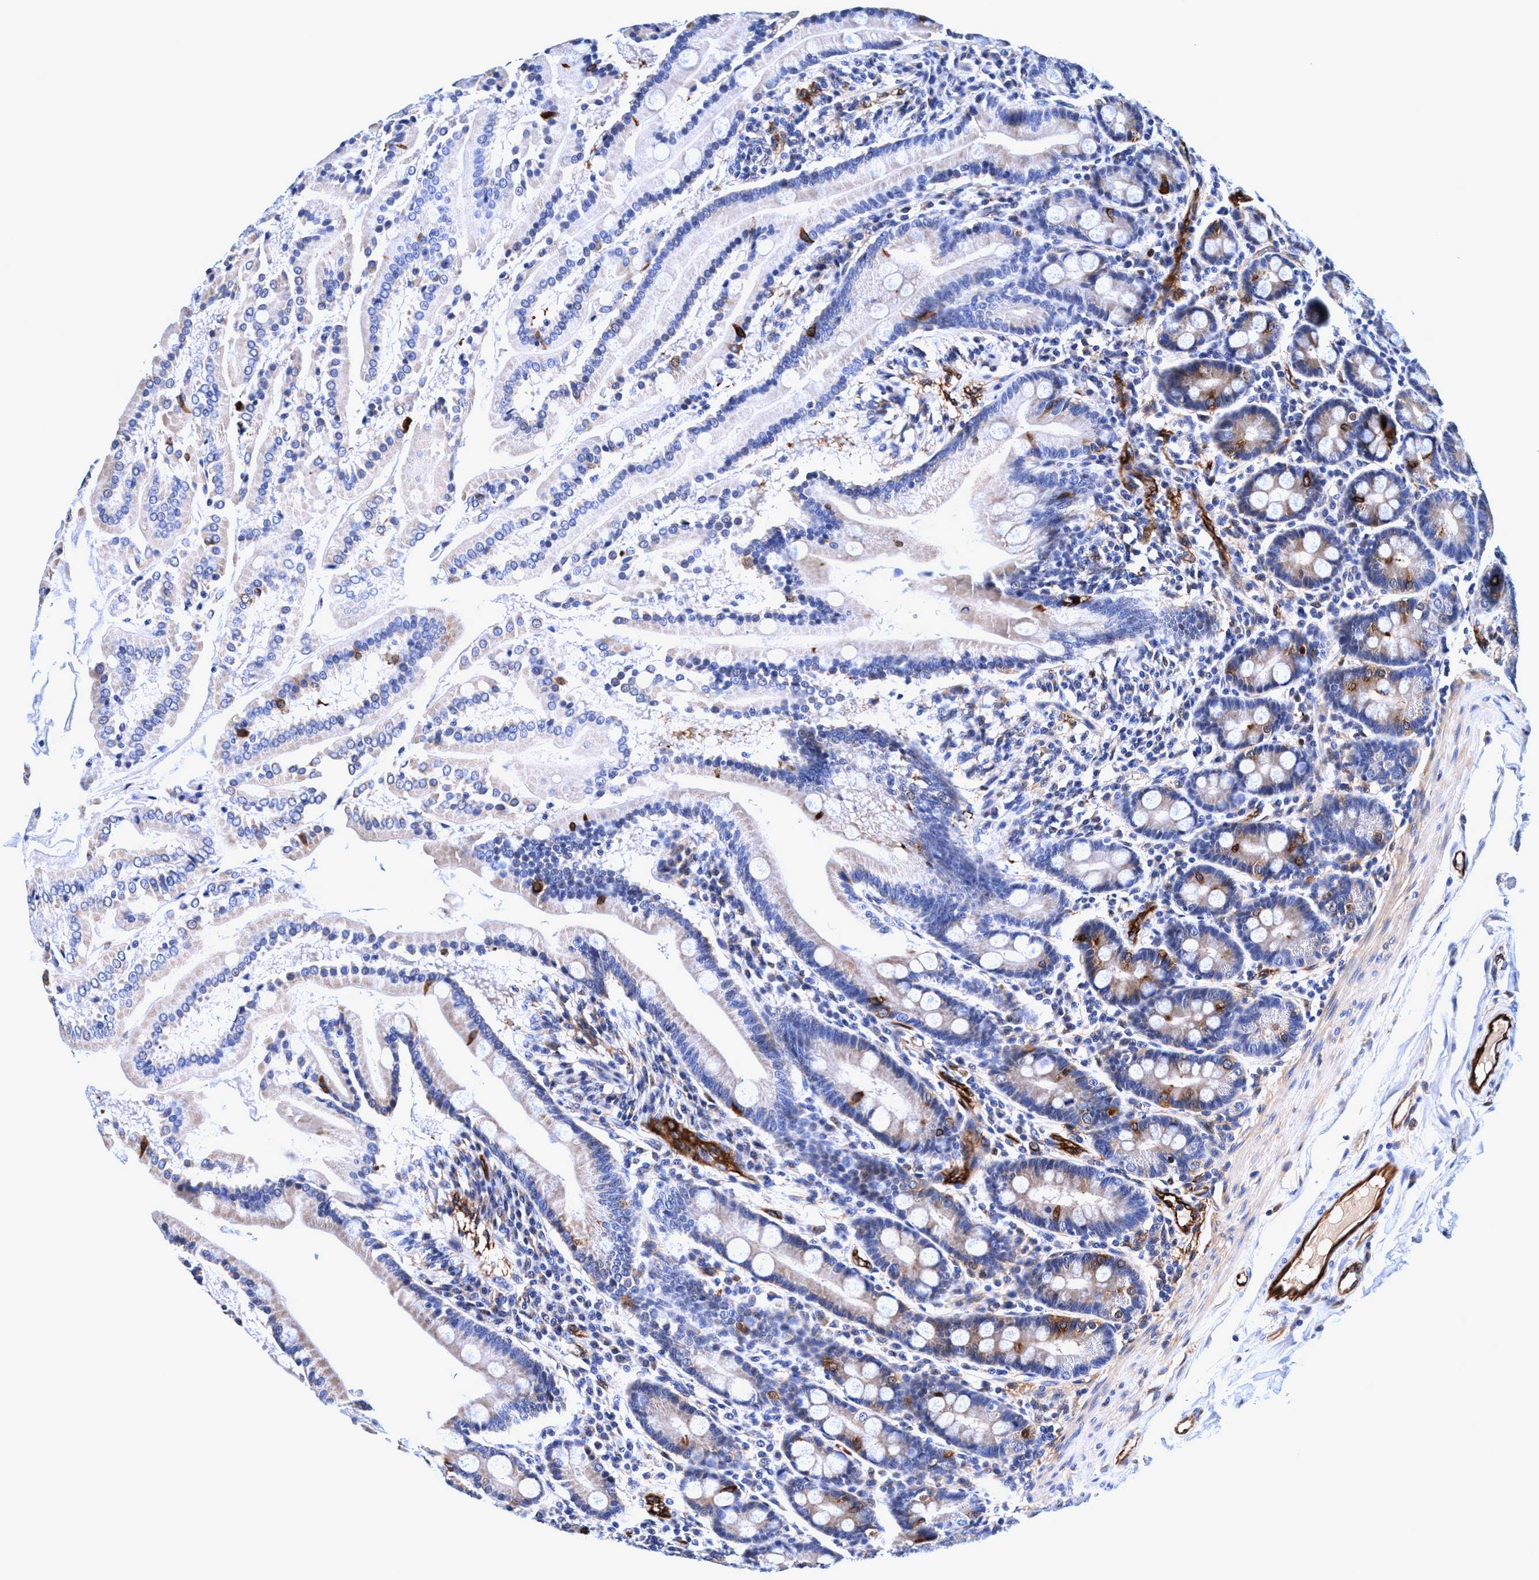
{"staining": {"intensity": "strong", "quantity": "<25%", "location": "cytoplasmic/membranous"}, "tissue": "duodenum", "cell_type": "Glandular cells", "image_type": "normal", "snomed": [{"axis": "morphology", "description": "Normal tissue, NOS"}, {"axis": "topography", "description": "Duodenum"}], "caption": "Immunohistochemistry (IHC) micrograph of benign duodenum: human duodenum stained using immunohistochemistry displays medium levels of strong protein expression localized specifically in the cytoplasmic/membranous of glandular cells, appearing as a cytoplasmic/membranous brown color.", "gene": "UBALD2", "patient": {"sex": "male", "age": 50}}